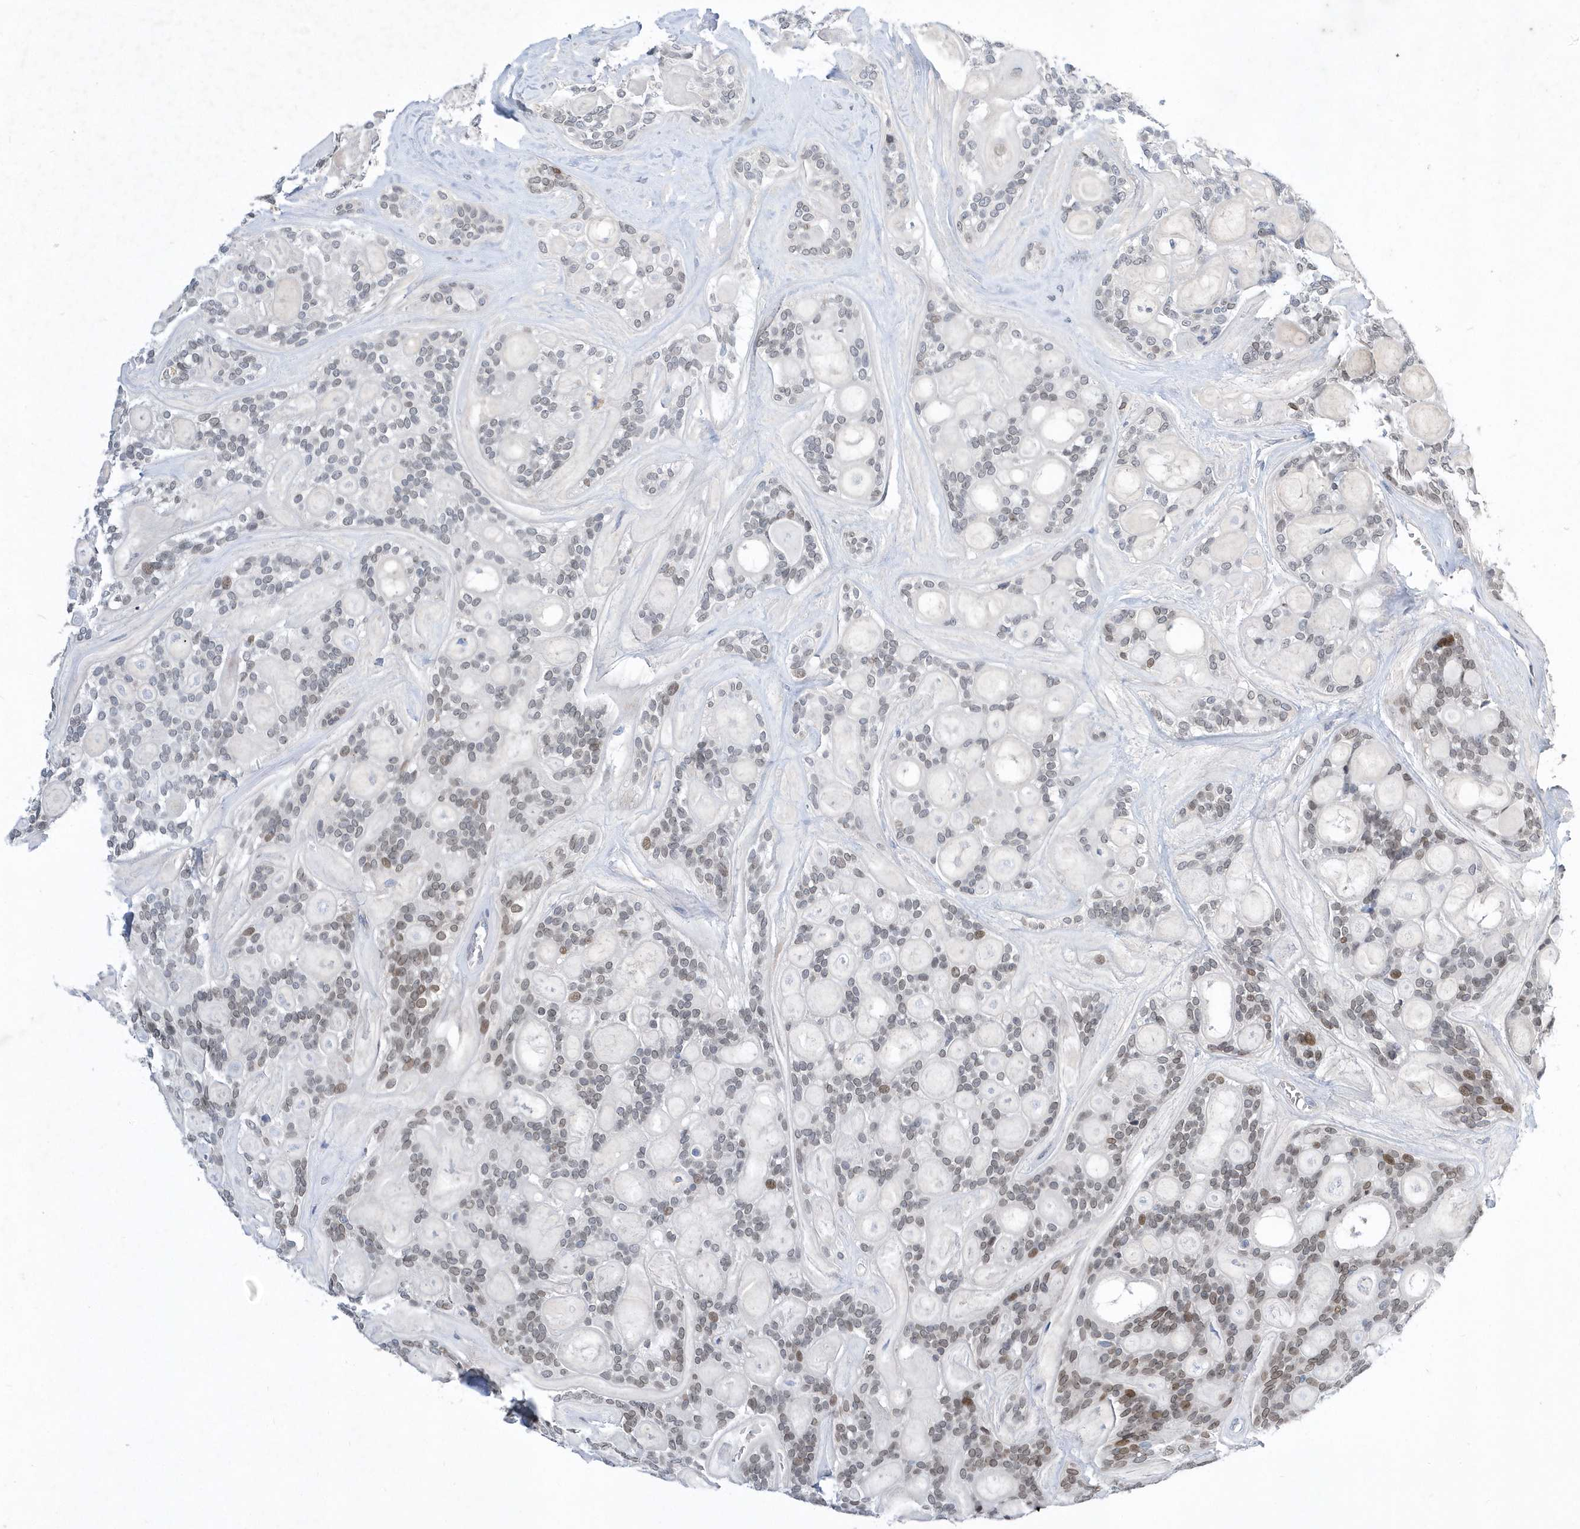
{"staining": {"intensity": "weak", "quantity": "25%-75%", "location": "nuclear"}, "tissue": "head and neck cancer", "cell_type": "Tumor cells", "image_type": "cancer", "snomed": [{"axis": "morphology", "description": "Adenocarcinoma, NOS"}, {"axis": "topography", "description": "Head-Neck"}], "caption": "Weak nuclear protein staining is present in approximately 25%-75% of tumor cells in head and neck cancer.", "gene": "ZNF875", "patient": {"sex": "male", "age": 66}}